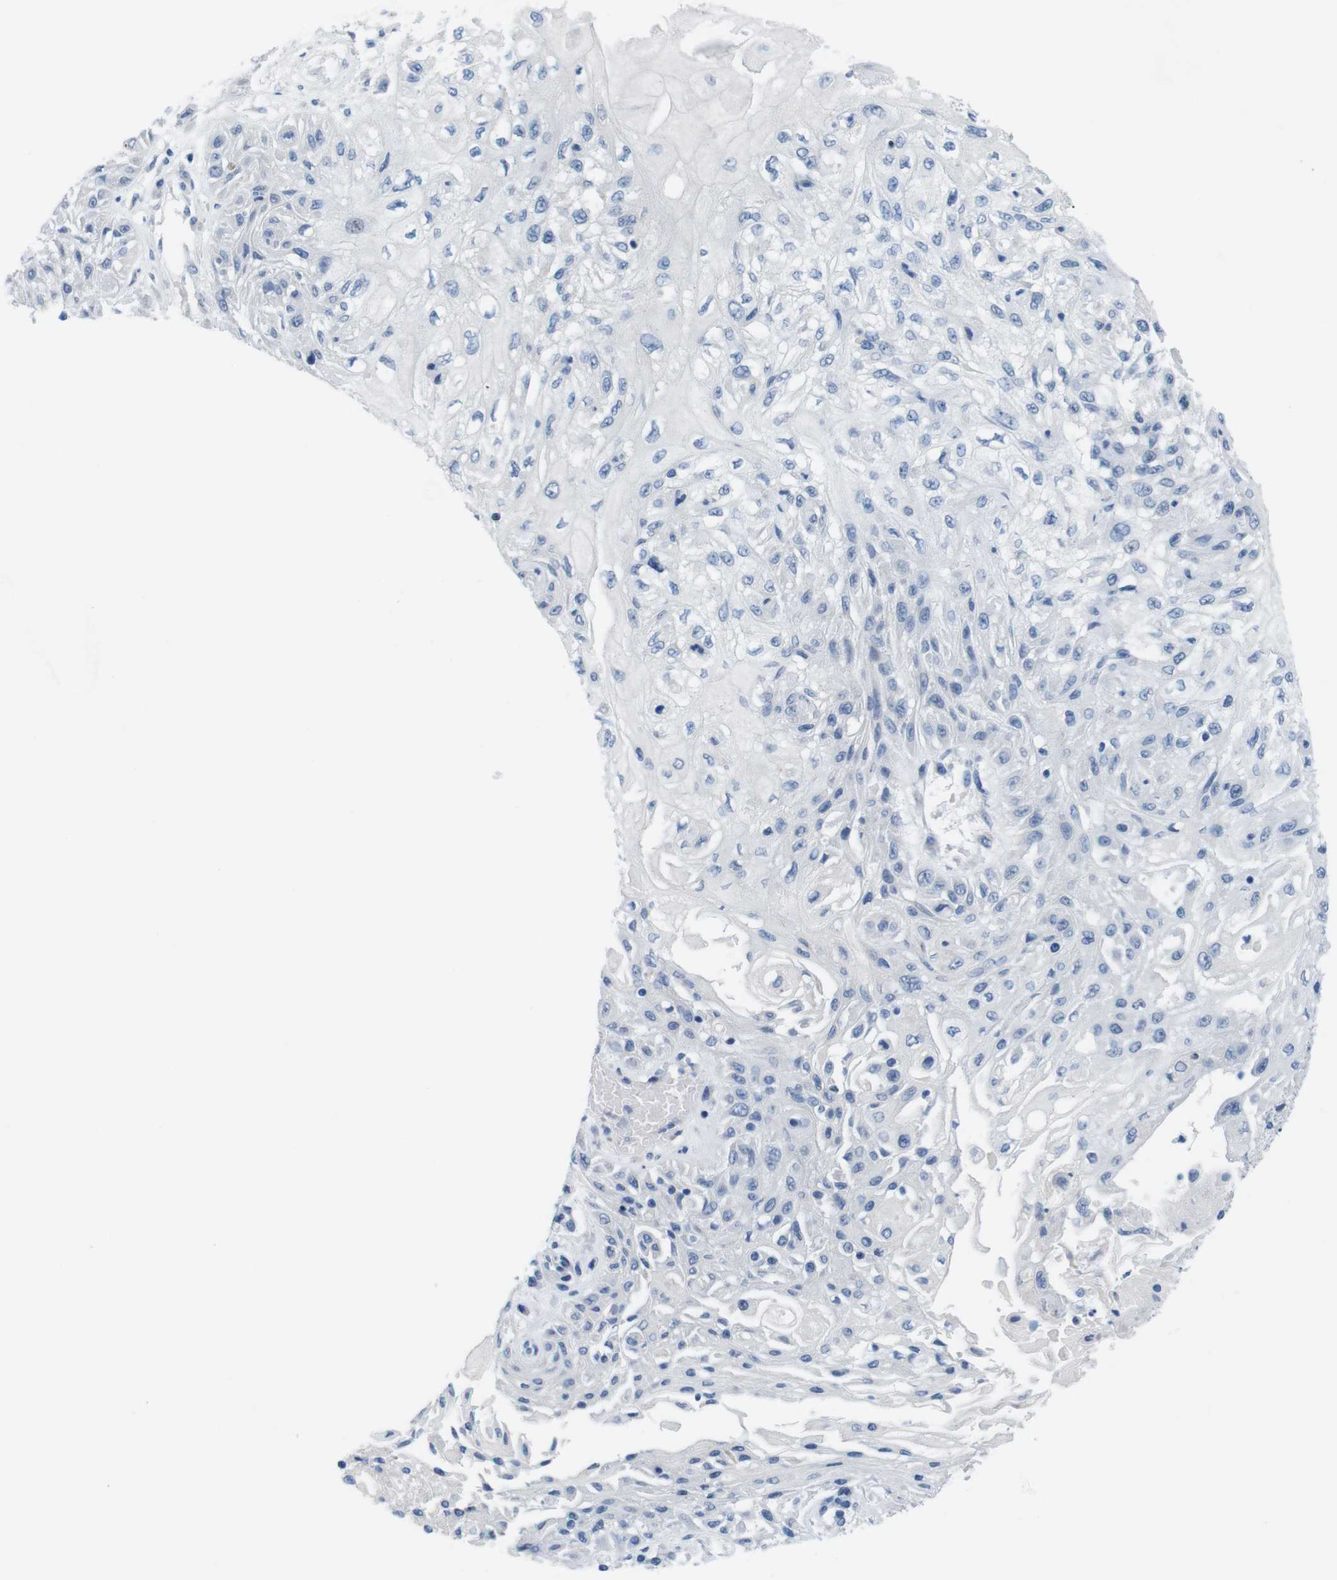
{"staining": {"intensity": "negative", "quantity": "none", "location": "none"}, "tissue": "skin cancer", "cell_type": "Tumor cells", "image_type": "cancer", "snomed": [{"axis": "morphology", "description": "Squamous cell carcinoma, NOS"}, {"axis": "topography", "description": "Skin"}], "caption": "Human squamous cell carcinoma (skin) stained for a protein using immunohistochemistry shows no positivity in tumor cells.", "gene": "GOLGA2", "patient": {"sex": "male", "age": 75}}